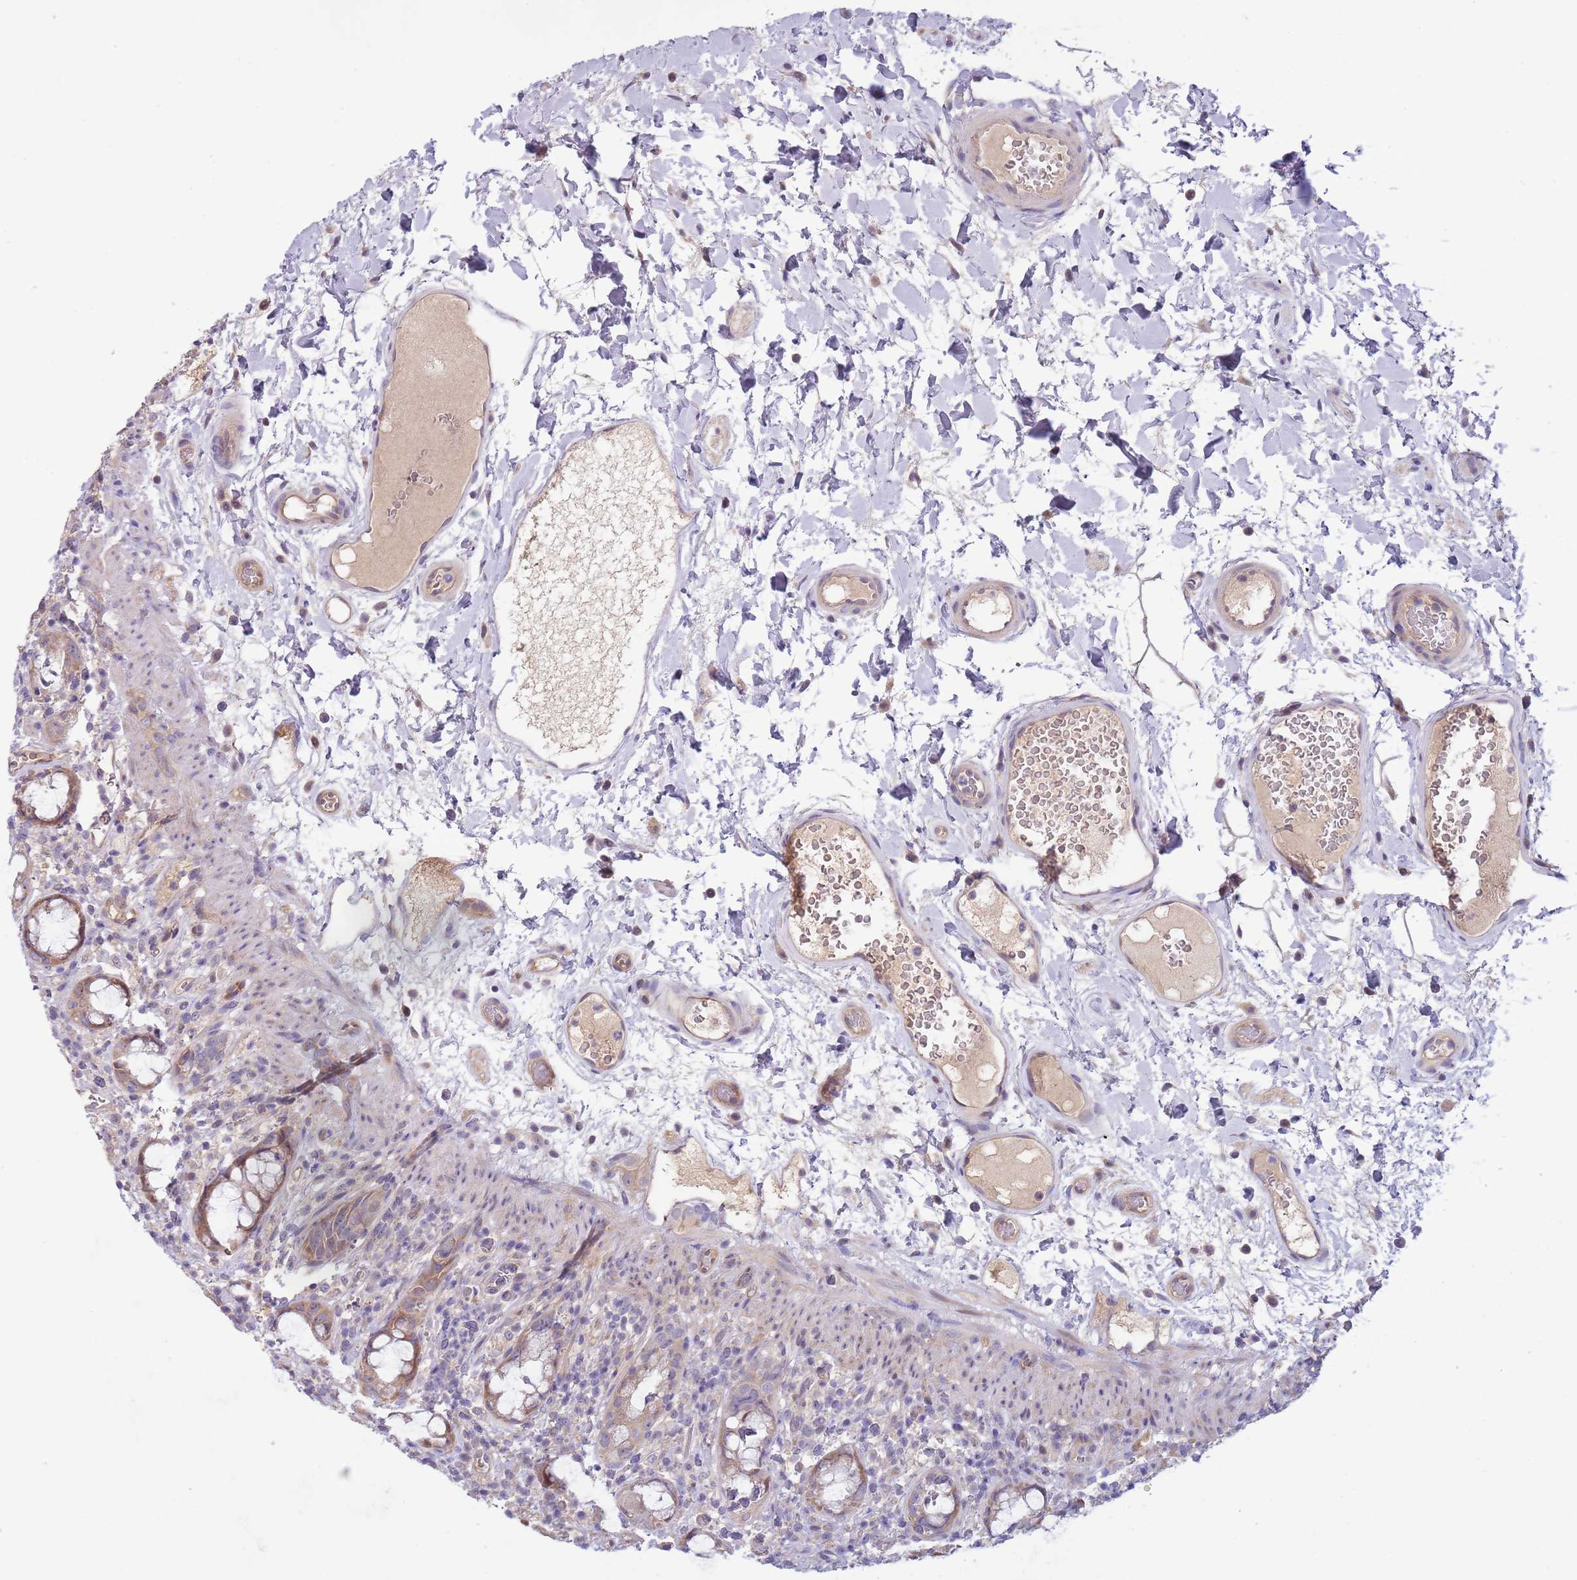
{"staining": {"intensity": "moderate", "quantity": "25%-75%", "location": "cytoplasmic/membranous"}, "tissue": "rectum", "cell_type": "Glandular cells", "image_type": "normal", "snomed": [{"axis": "morphology", "description": "Normal tissue, NOS"}, {"axis": "topography", "description": "Rectum"}], "caption": "Glandular cells demonstrate medium levels of moderate cytoplasmic/membranous expression in approximately 25%-75% of cells in unremarkable rectum.", "gene": "CABYR", "patient": {"sex": "female", "age": 57}}